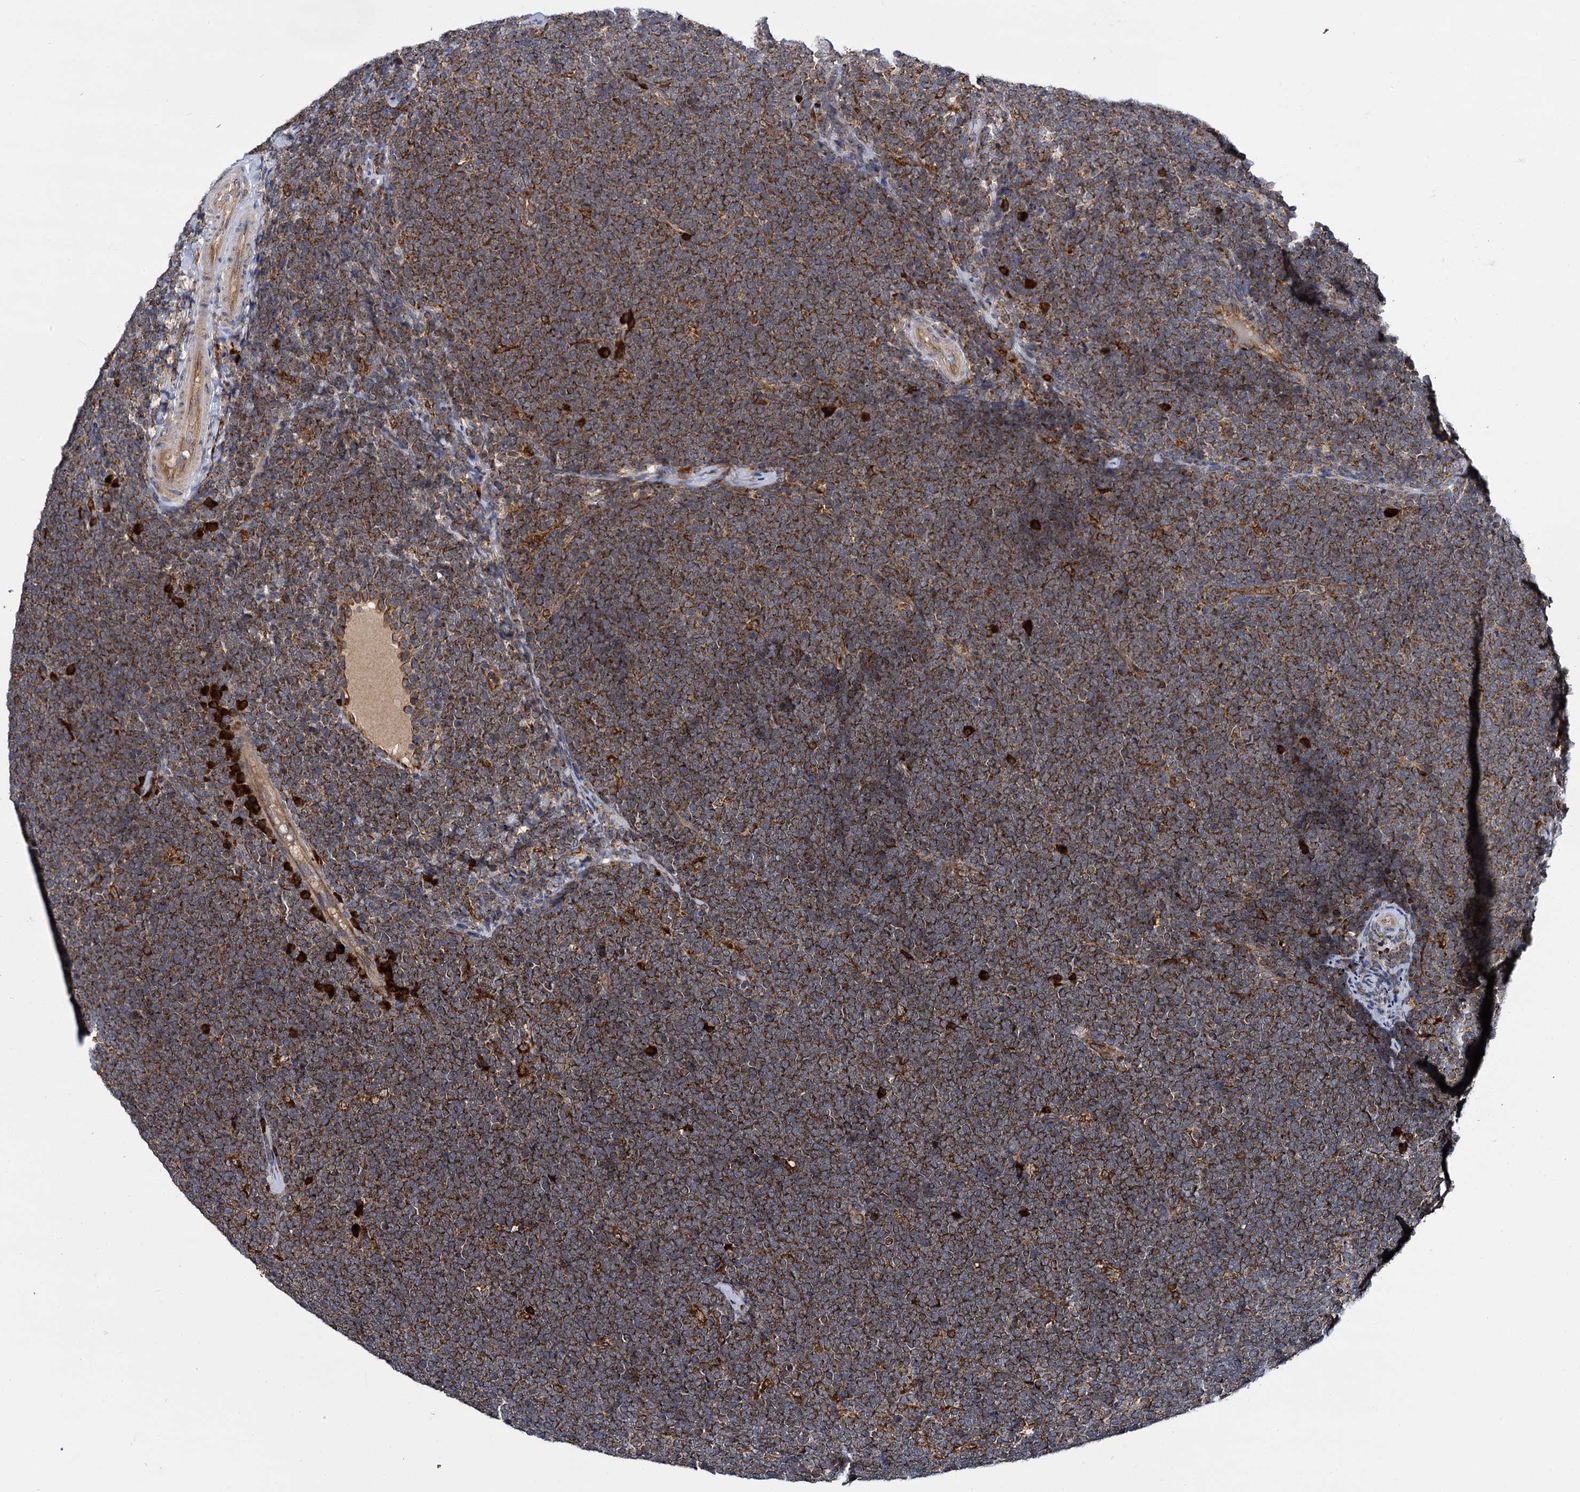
{"staining": {"intensity": "strong", "quantity": ">75%", "location": "cytoplasmic/membranous"}, "tissue": "lymphoma", "cell_type": "Tumor cells", "image_type": "cancer", "snomed": [{"axis": "morphology", "description": "Malignant lymphoma, non-Hodgkin's type, High grade"}, {"axis": "topography", "description": "Lymph node"}], "caption": "IHC (DAB) staining of lymphoma demonstrates strong cytoplasmic/membranous protein positivity in approximately >75% of tumor cells.", "gene": "UFM1", "patient": {"sex": "male", "age": 13}}